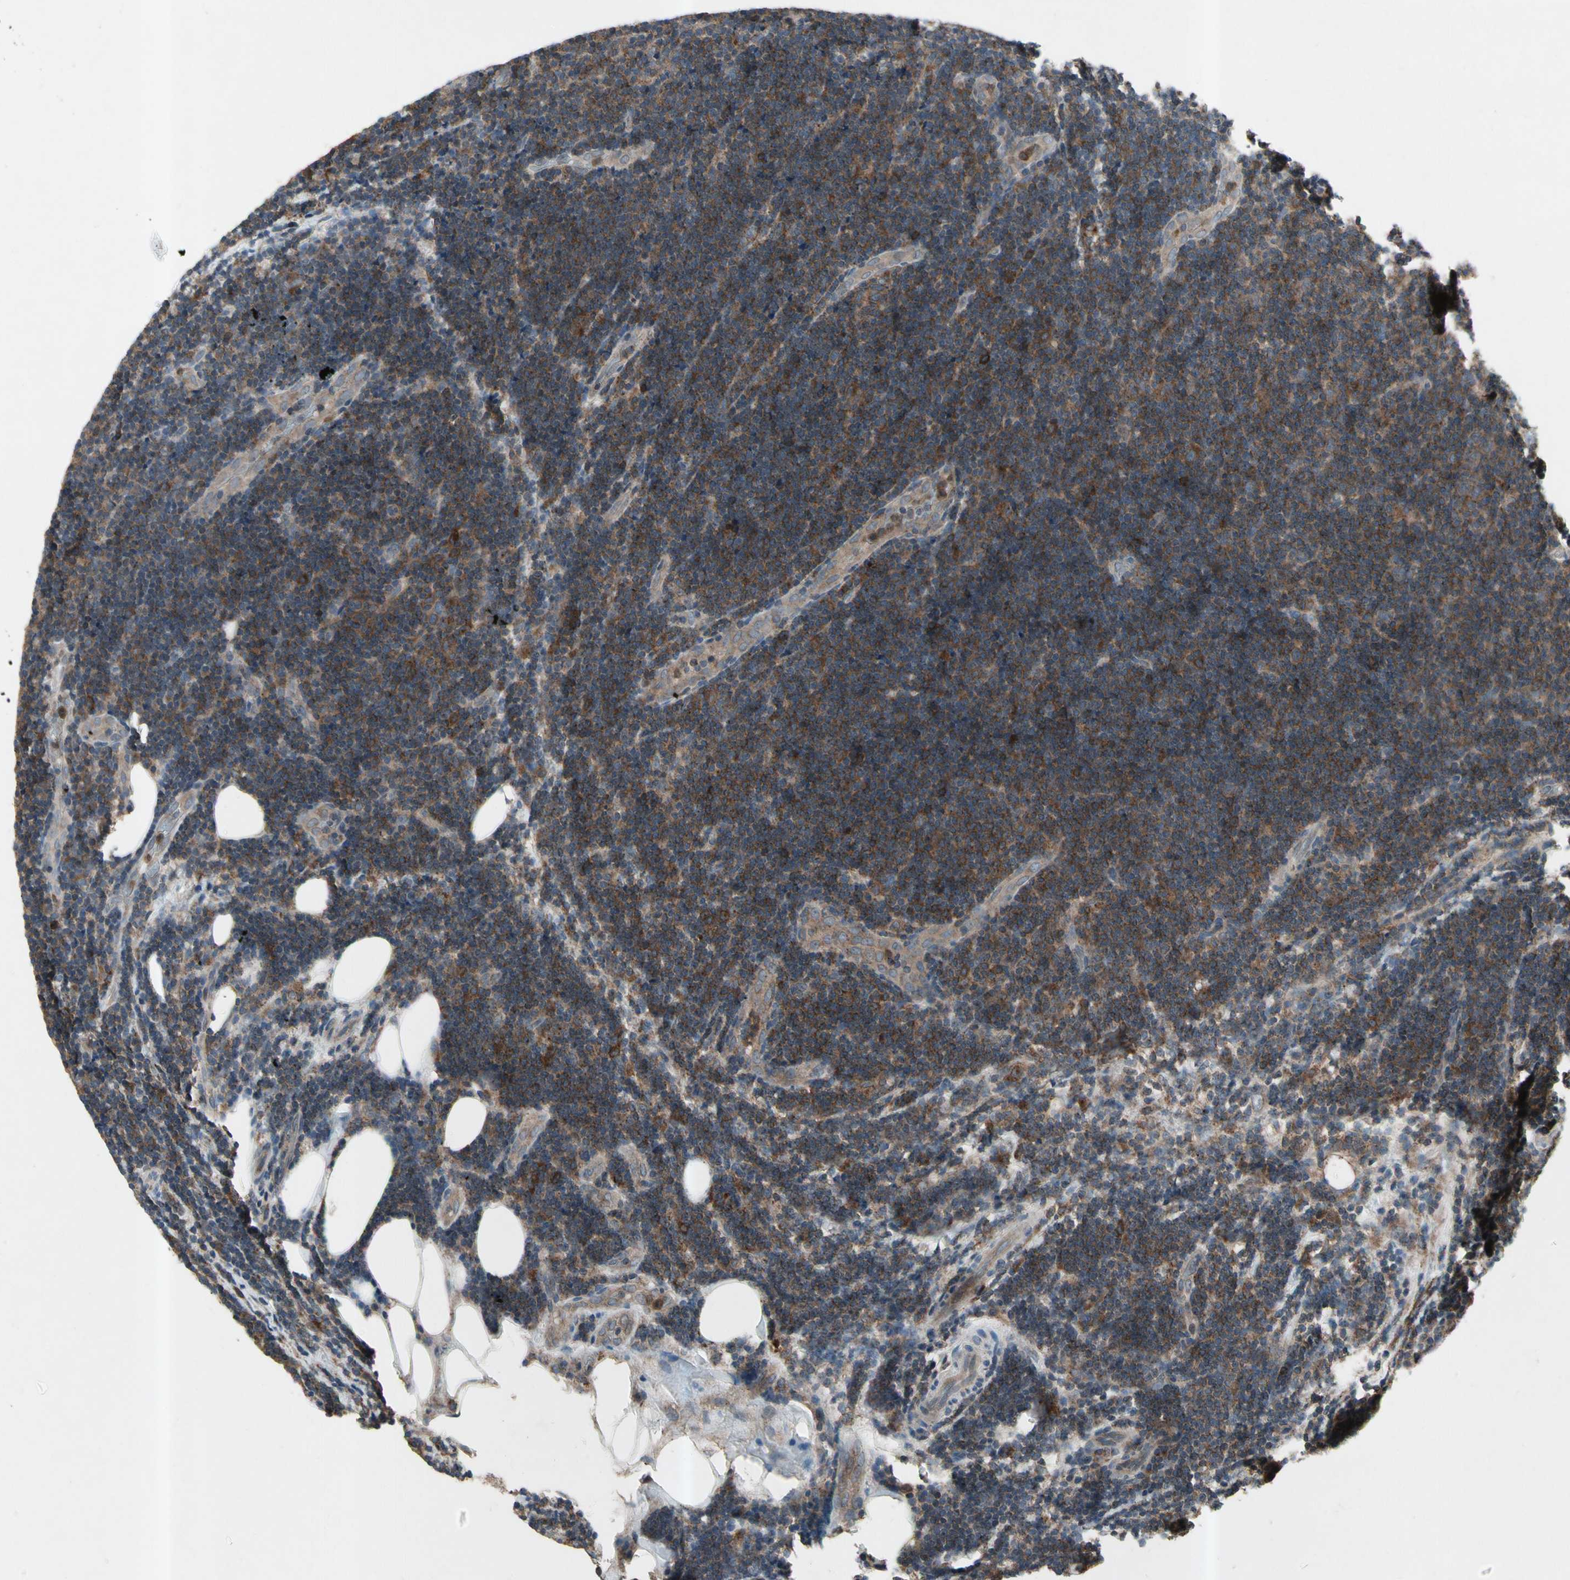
{"staining": {"intensity": "moderate", "quantity": ">75%", "location": "cytoplasmic/membranous"}, "tissue": "lymphoma", "cell_type": "Tumor cells", "image_type": "cancer", "snomed": [{"axis": "morphology", "description": "Malignant lymphoma, non-Hodgkin's type, Low grade"}, {"axis": "topography", "description": "Lymph node"}], "caption": "Immunohistochemistry photomicrograph of lymphoma stained for a protein (brown), which reveals medium levels of moderate cytoplasmic/membranous expression in approximately >75% of tumor cells.", "gene": "NMI", "patient": {"sex": "male", "age": 83}}